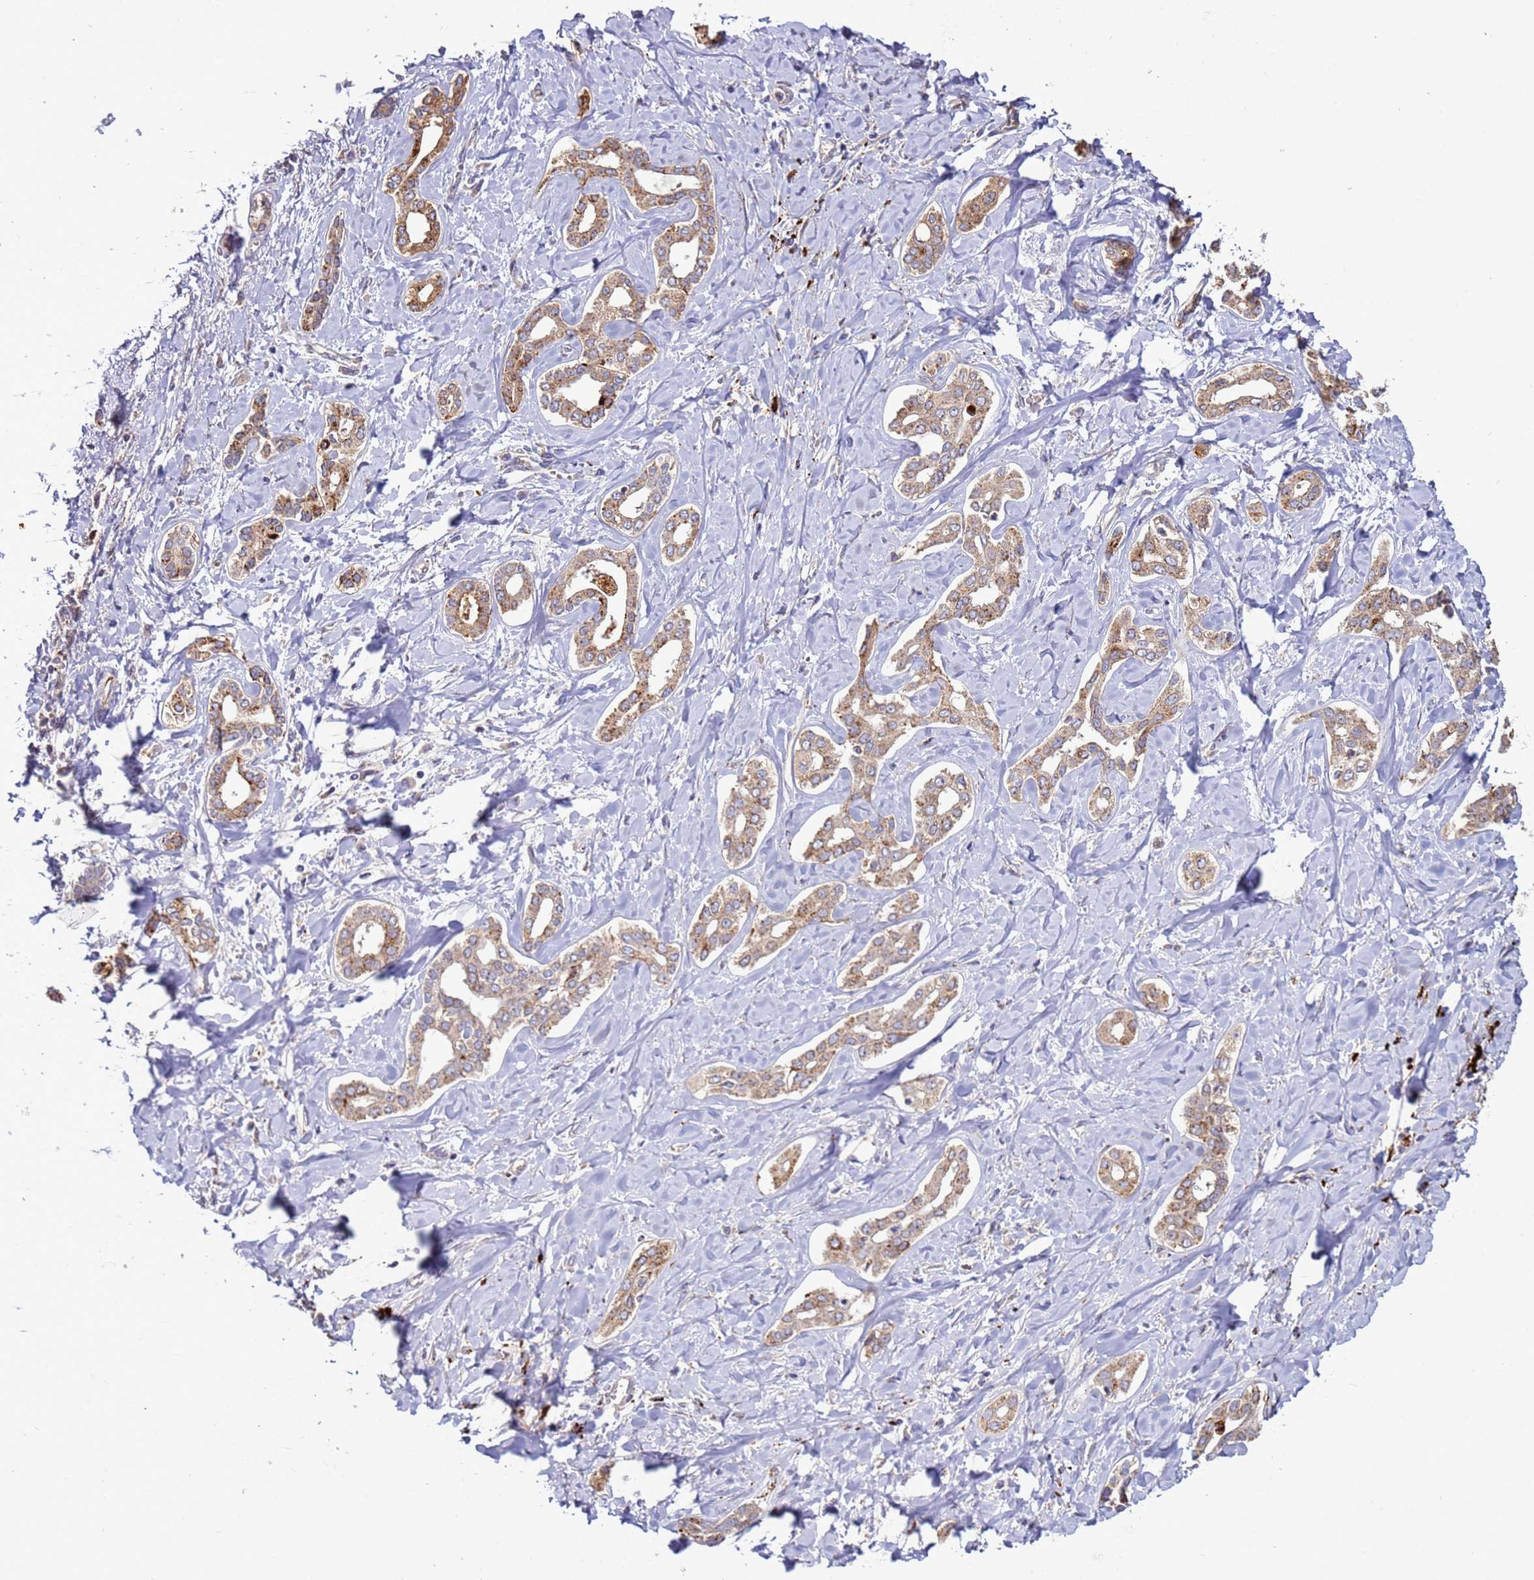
{"staining": {"intensity": "moderate", "quantity": ">75%", "location": "cytoplasmic/membranous"}, "tissue": "liver cancer", "cell_type": "Tumor cells", "image_type": "cancer", "snomed": [{"axis": "morphology", "description": "Cholangiocarcinoma"}, {"axis": "topography", "description": "Liver"}], "caption": "Immunohistochemistry (IHC) photomicrograph of neoplastic tissue: human cholangiocarcinoma (liver) stained using IHC shows medium levels of moderate protein expression localized specifically in the cytoplasmic/membranous of tumor cells, appearing as a cytoplasmic/membranous brown color.", "gene": "VPS36", "patient": {"sex": "female", "age": 77}}